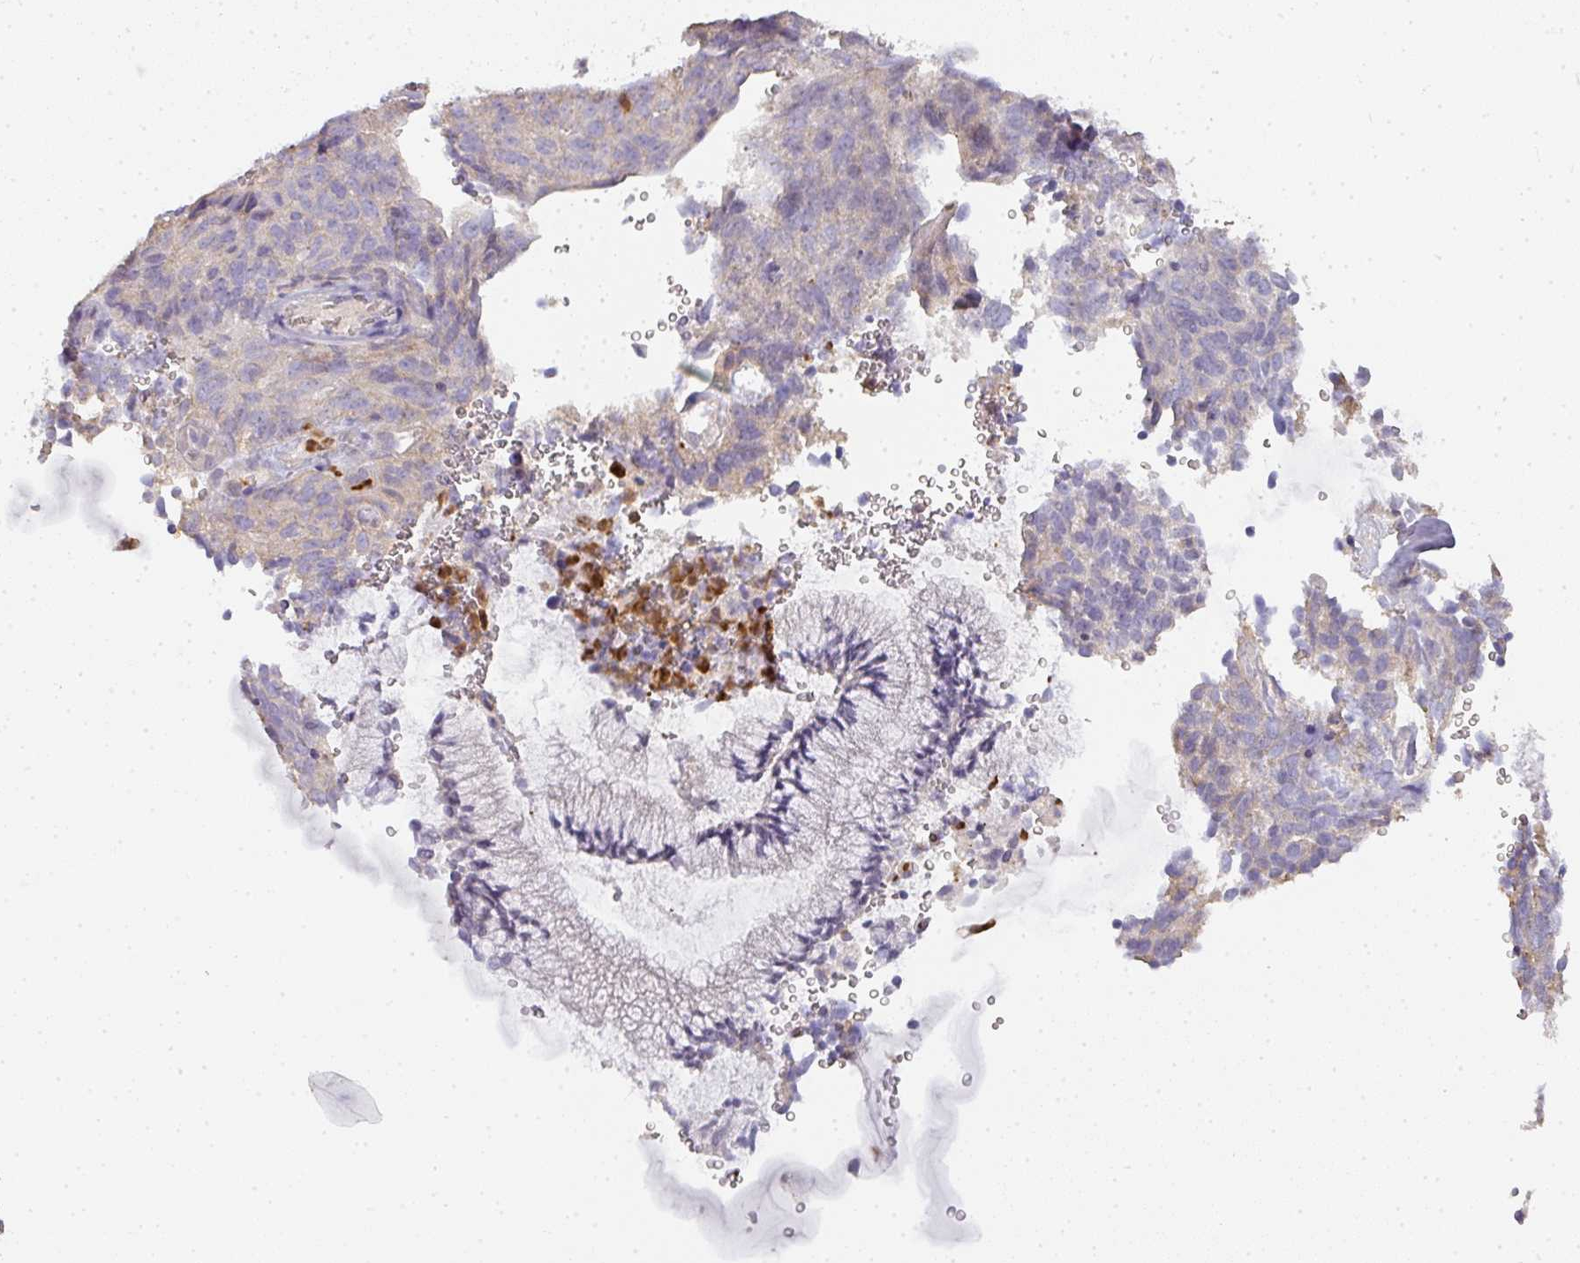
{"staining": {"intensity": "weak", "quantity": "<25%", "location": "cytoplasmic/membranous"}, "tissue": "cervical cancer", "cell_type": "Tumor cells", "image_type": "cancer", "snomed": [{"axis": "morphology", "description": "Adenocarcinoma, NOS"}, {"axis": "topography", "description": "Cervix"}], "caption": "DAB (3,3'-diaminobenzidine) immunohistochemical staining of adenocarcinoma (cervical) shows no significant positivity in tumor cells. (DAB (3,3'-diaminobenzidine) IHC with hematoxylin counter stain).", "gene": "HHEX", "patient": {"sex": "female", "age": 38}}